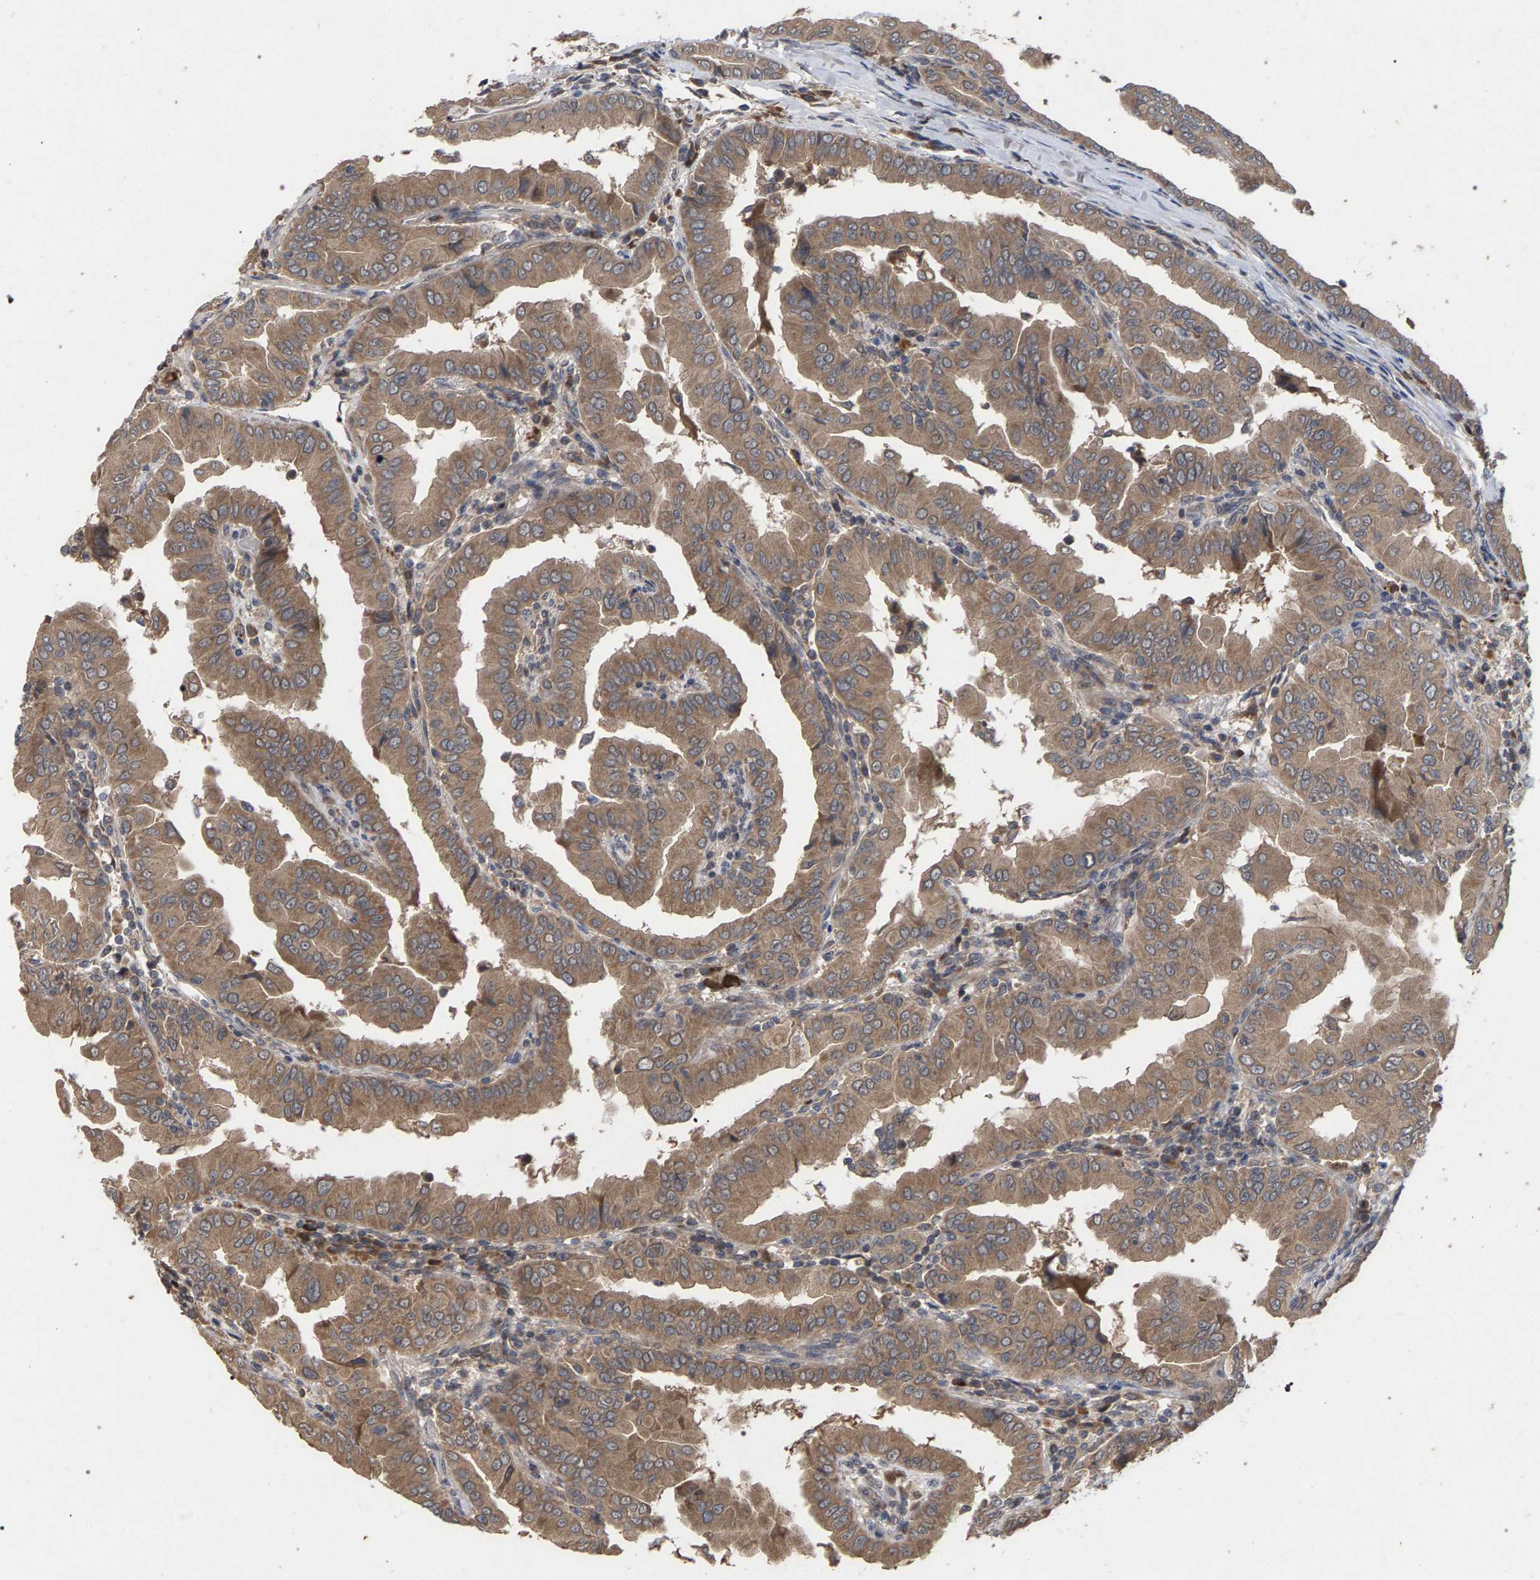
{"staining": {"intensity": "moderate", "quantity": ">75%", "location": "cytoplasmic/membranous"}, "tissue": "thyroid cancer", "cell_type": "Tumor cells", "image_type": "cancer", "snomed": [{"axis": "morphology", "description": "Papillary adenocarcinoma, NOS"}, {"axis": "topography", "description": "Thyroid gland"}], "caption": "Immunohistochemical staining of thyroid cancer shows medium levels of moderate cytoplasmic/membranous protein staining in about >75% of tumor cells.", "gene": "SLC4A4", "patient": {"sex": "male", "age": 33}}